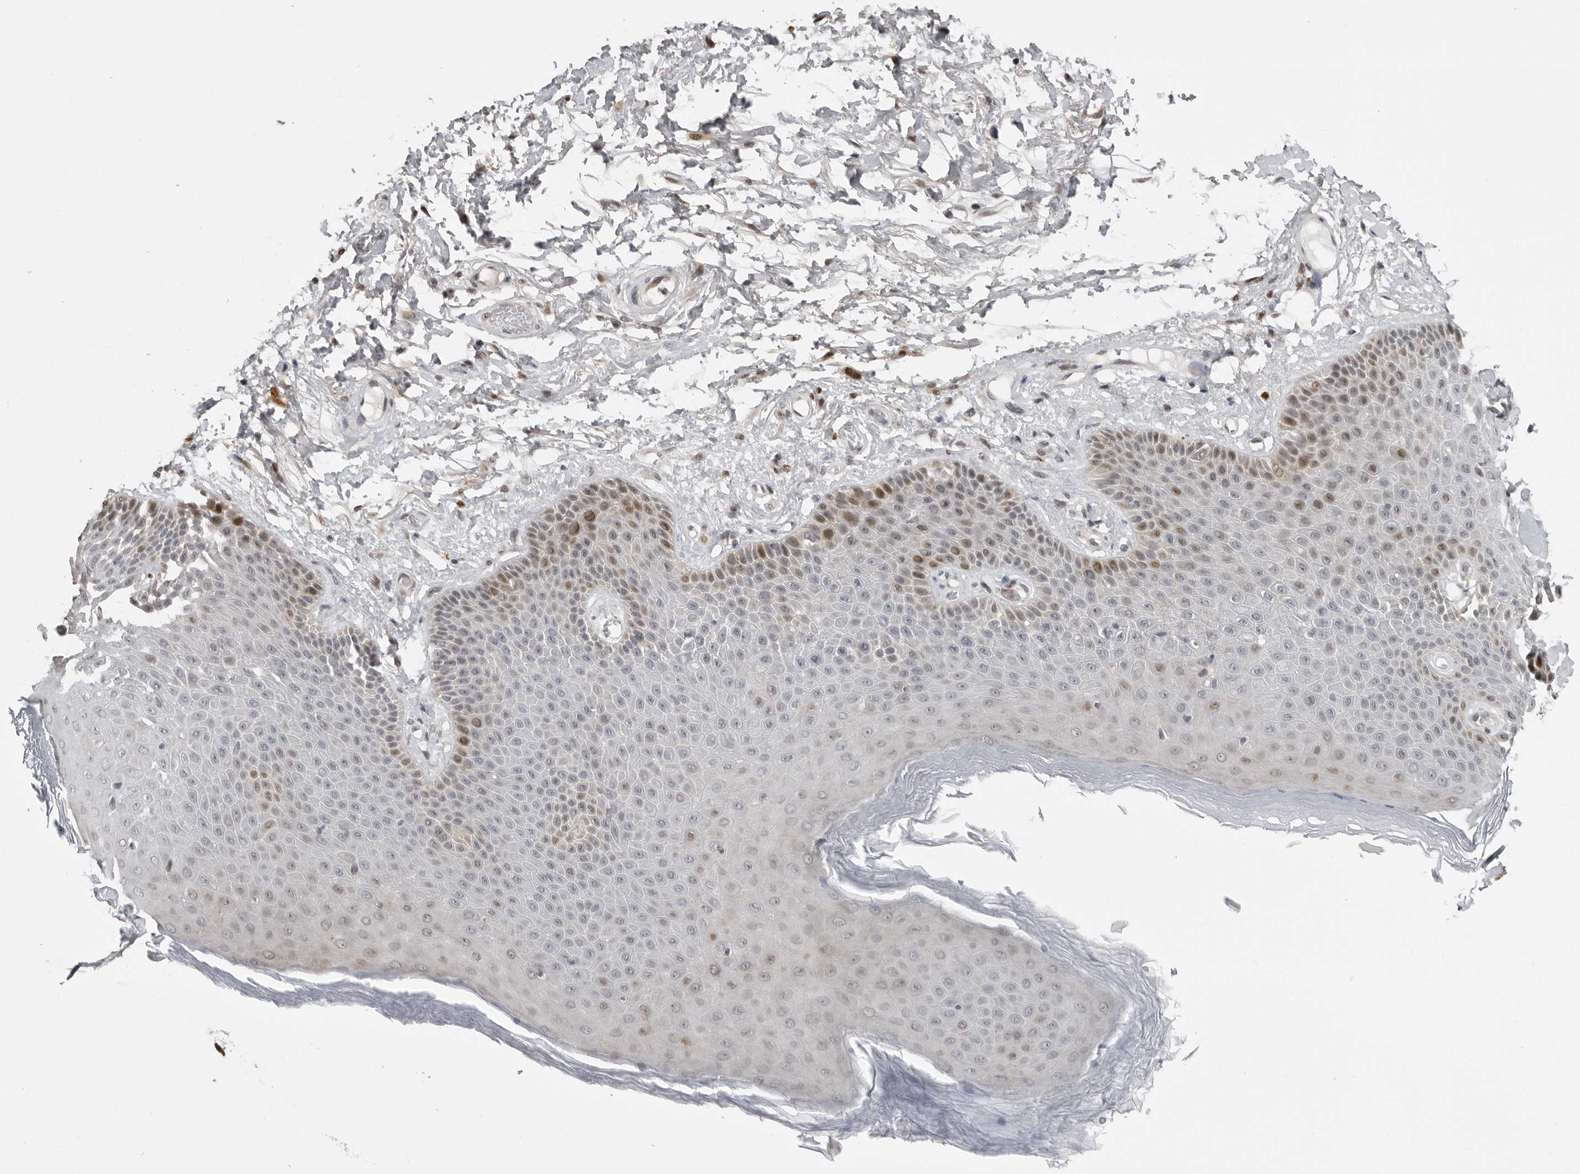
{"staining": {"intensity": "moderate", "quantity": "25%-75%", "location": "nuclear"}, "tissue": "skin", "cell_type": "Epidermal cells", "image_type": "normal", "snomed": [{"axis": "morphology", "description": "Normal tissue, NOS"}, {"axis": "topography", "description": "Anal"}], "caption": "Epidermal cells demonstrate medium levels of moderate nuclear expression in approximately 25%-75% of cells in normal human skin. The protein of interest is stained brown, and the nuclei are stained in blue (DAB IHC with brightfield microscopy, high magnification).", "gene": "PRRX2", "patient": {"sex": "male", "age": 74}}